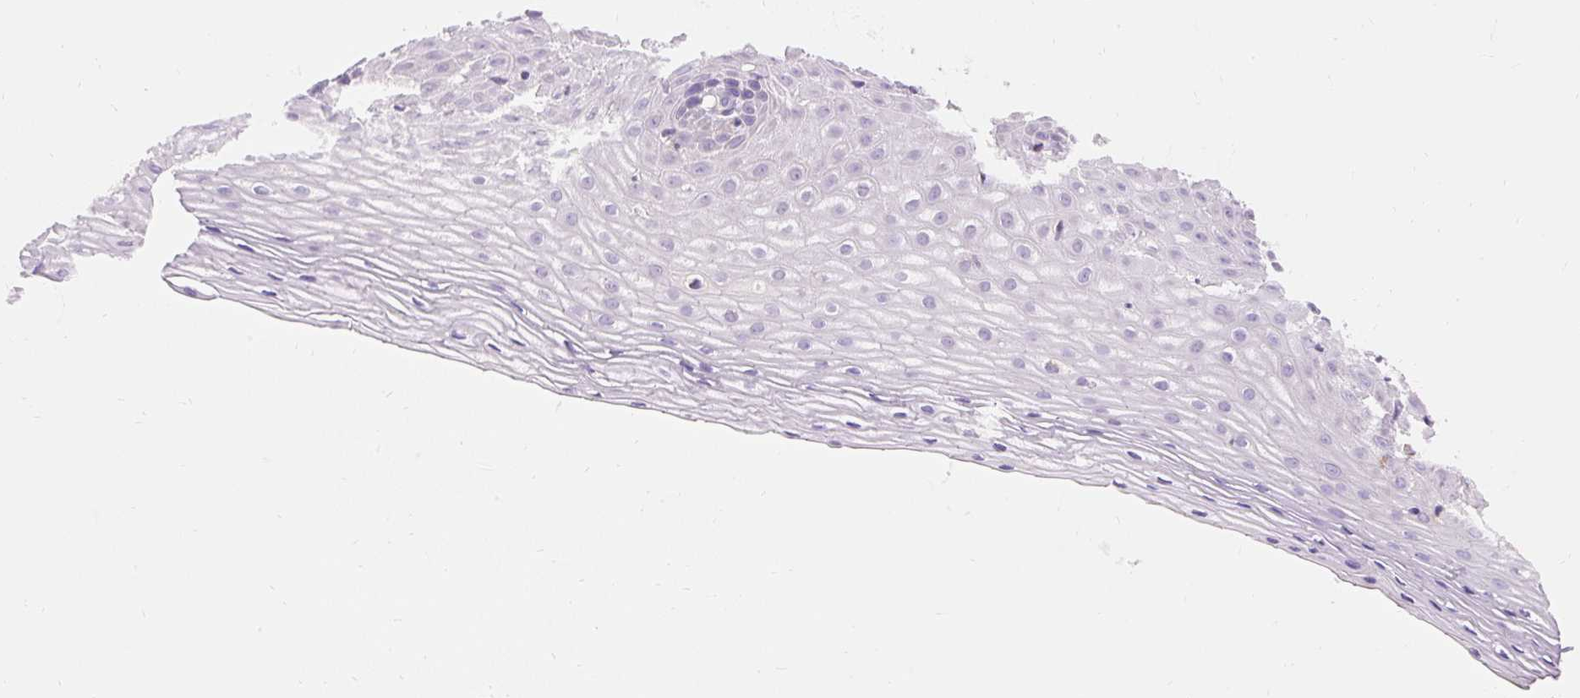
{"staining": {"intensity": "negative", "quantity": "none", "location": "none"}, "tissue": "cervix", "cell_type": "Glandular cells", "image_type": "normal", "snomed": [{"axis": "morphology", "description": "Normal tissue, NOS"}, {"axis": "topography", "description": "Cervix"}], "caption": "DAB immunohistochemical staining of normal human cervix exhibits no significant positivity in glandular cells. (DAB (3,3'-diaminobenzidine) immunohistochemistry visualized using brightfield microscopy, high magnification).", "gene": "TMEM150C", "patient": {"sex": "female", "age": 36}}